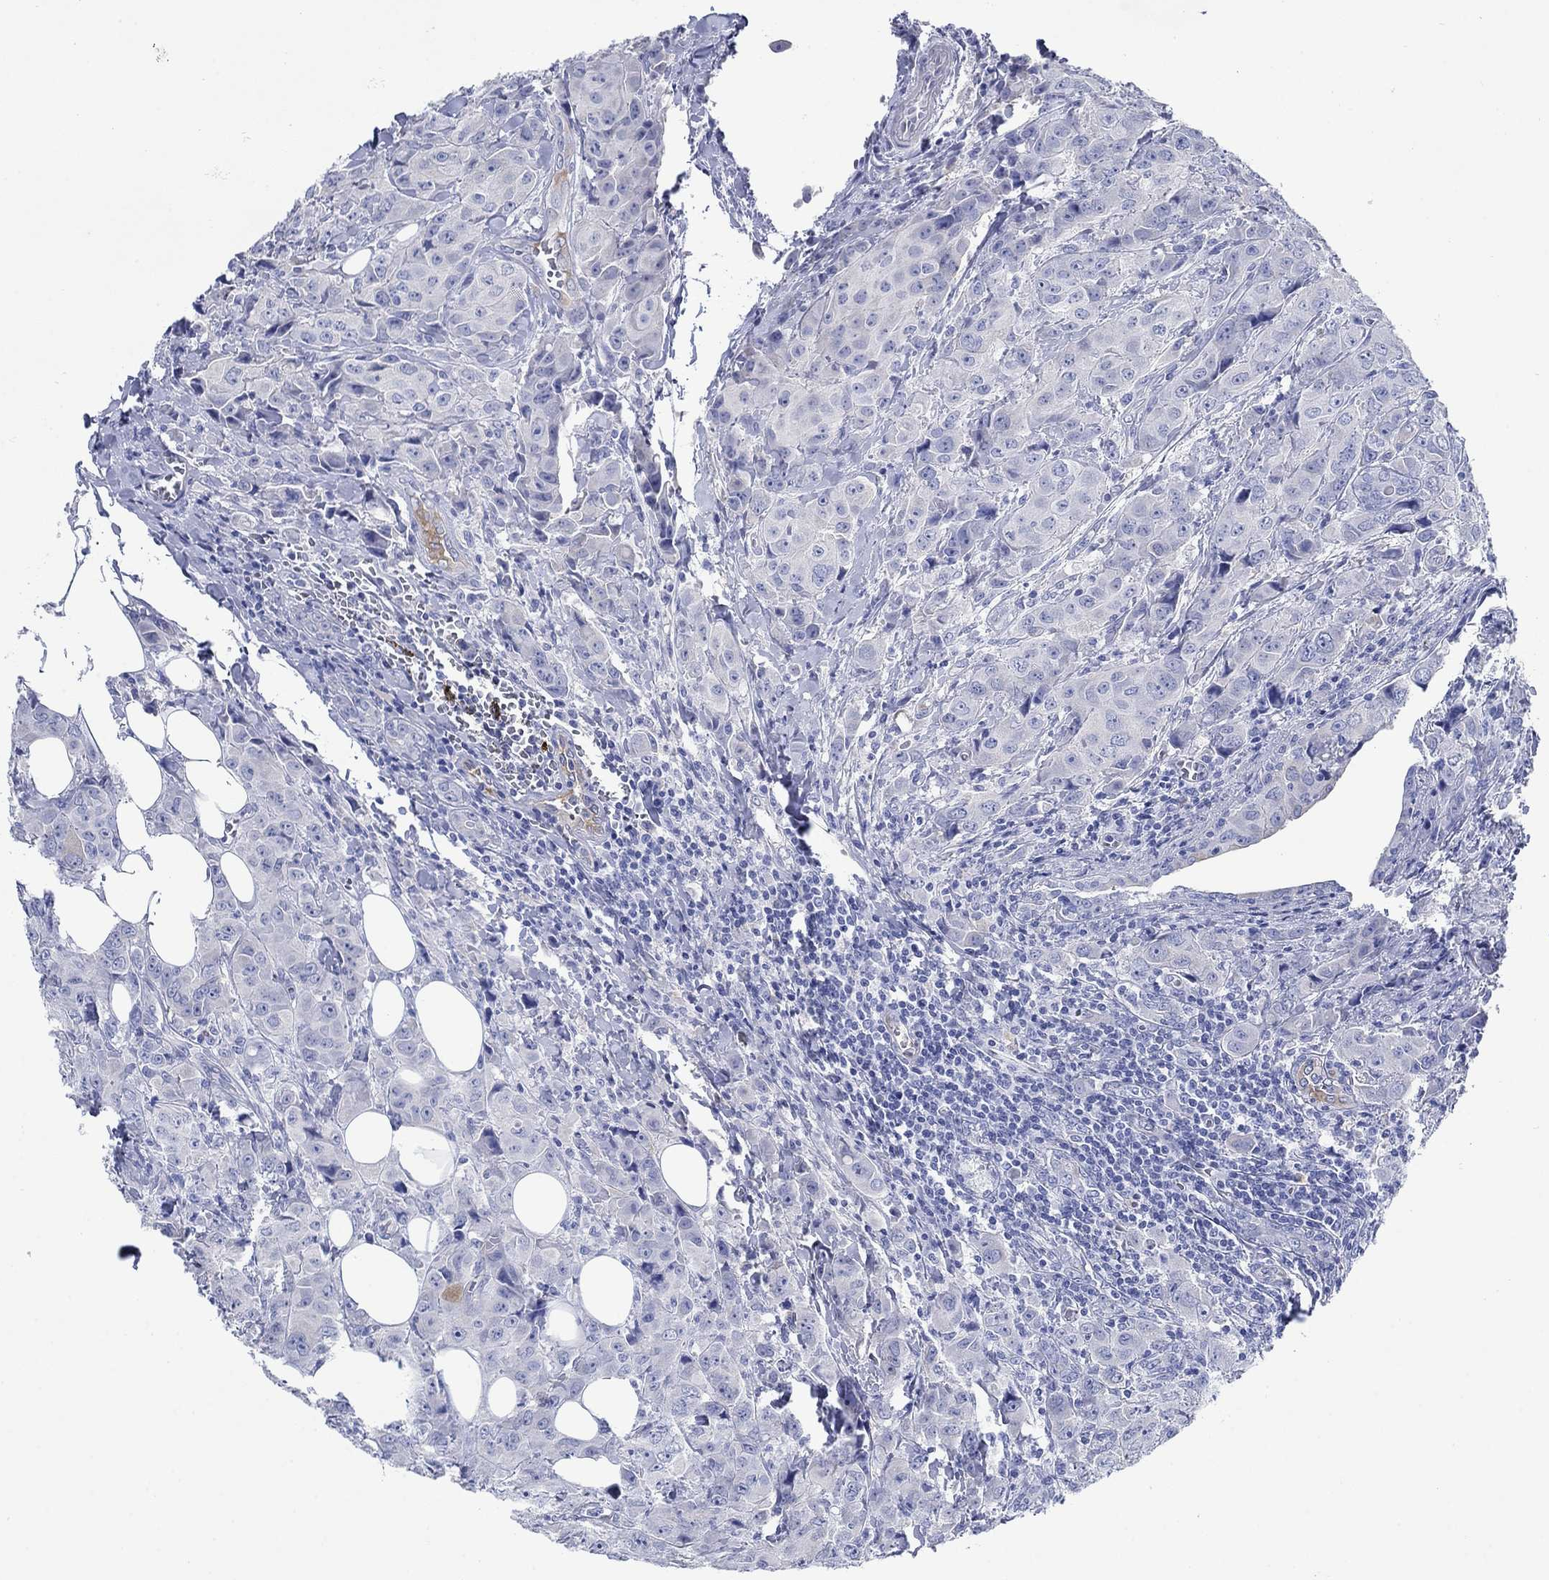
{"staining": {"intensity": "negative", "quantity": "none", "location": "none"}, "tissue": "breast cancer", "cell_type": "Tumor cells", "image_type": "cancer", "snomed": [{"axis": "morphology", "description": "Duct carcinoma"}, {"axis": "topography", "description": "Breast"}], "caption": "Immunohistochemistry (IHC) image of neoplastic tissue: human breast infiltrating ductal carcinoma stained with DAB demonstrates no significant protein expression in tumor cells.", "gene": "TRIM16", "patient": {"sex": "female", "age": 43}}